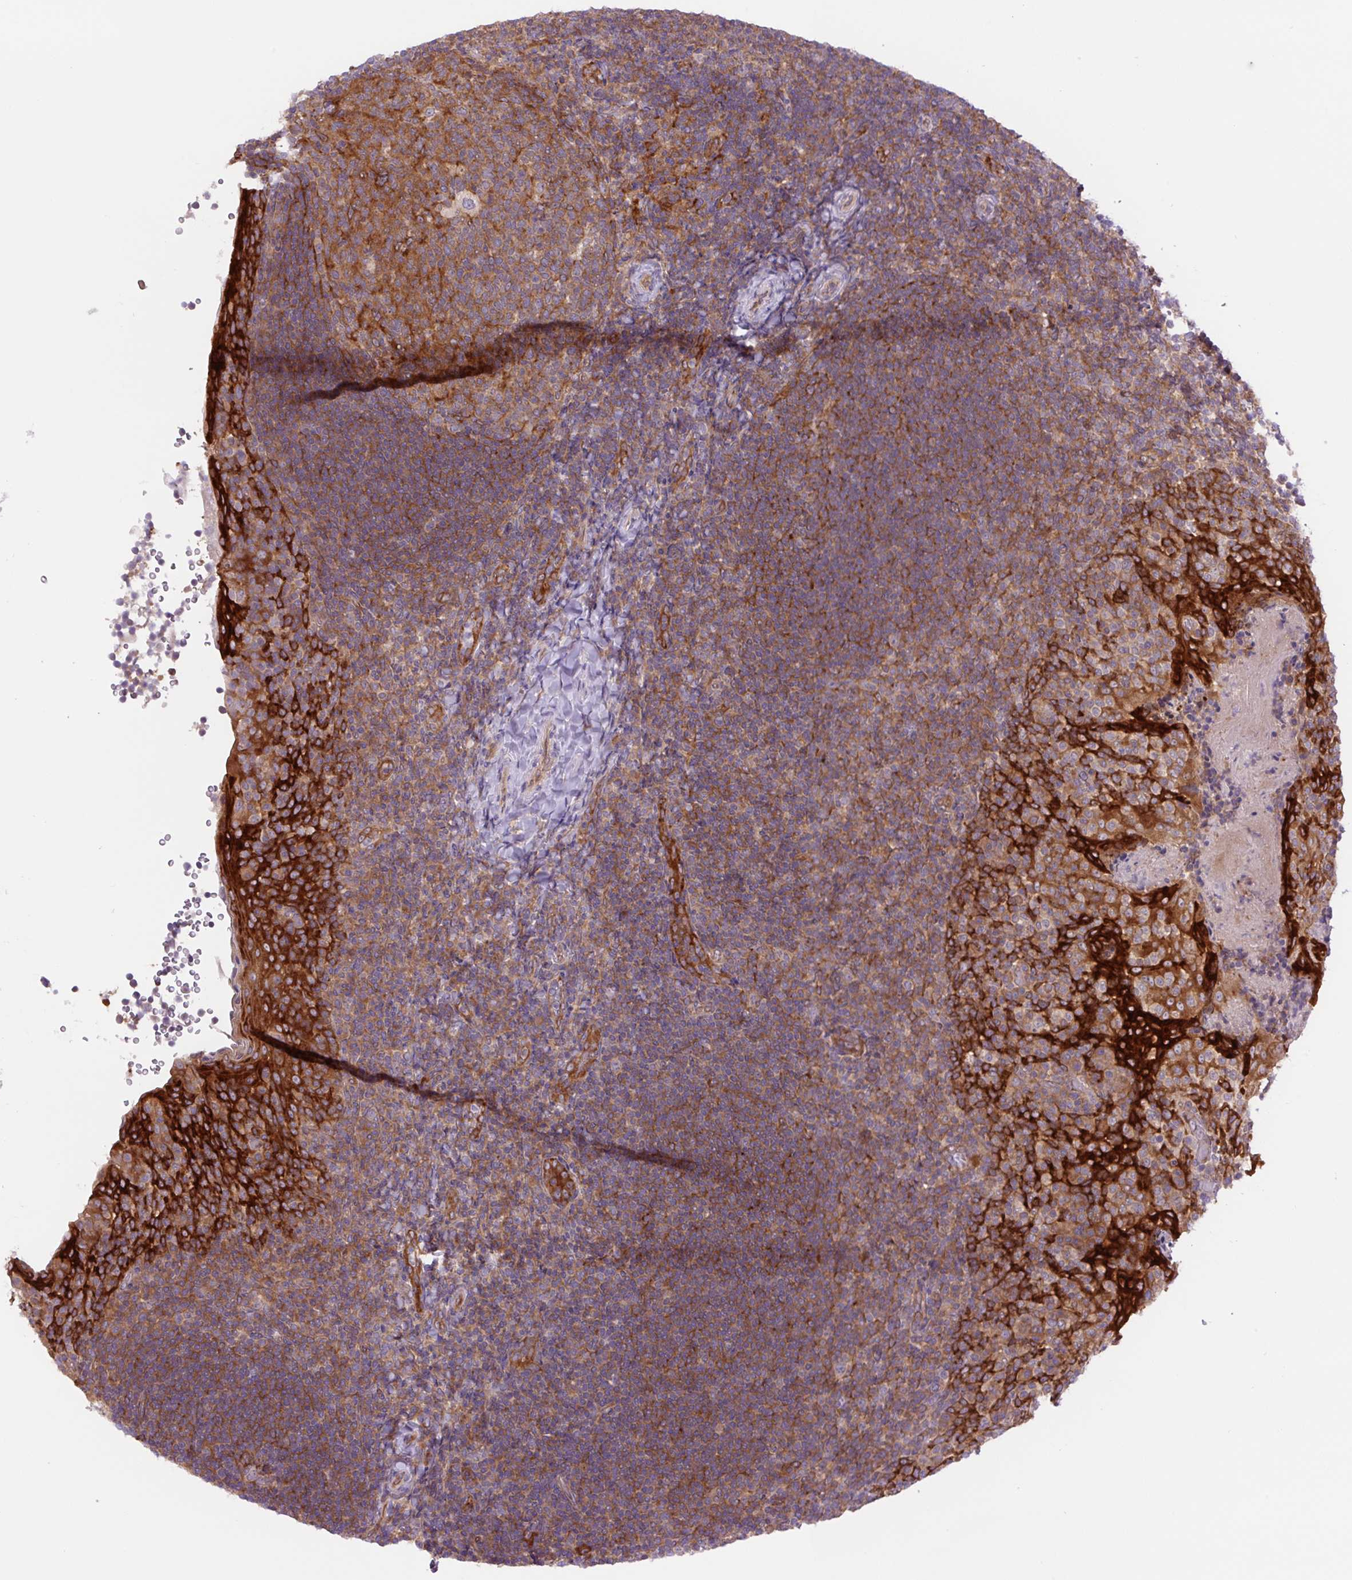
{"staining": {"intensity": "moderate", "quantity": ">75%", "location": "cytoplasmic/membranous"}, "tissue": "tonsil", "cell_type": "Germinal center cells", "image_type": "normal", "snomed": [{"axis": "morphology", "description": "Normal tissue, NOS"}, {"axis": "topography", "description": "Tonsil"}], "caption": "A brown stain labels moderate cytoplasmic/membranous positivity of a protein in germinal center cells of benign human tonsil.", "gene": "MINK1", "patient": {"sex": "female", "age": 10}}